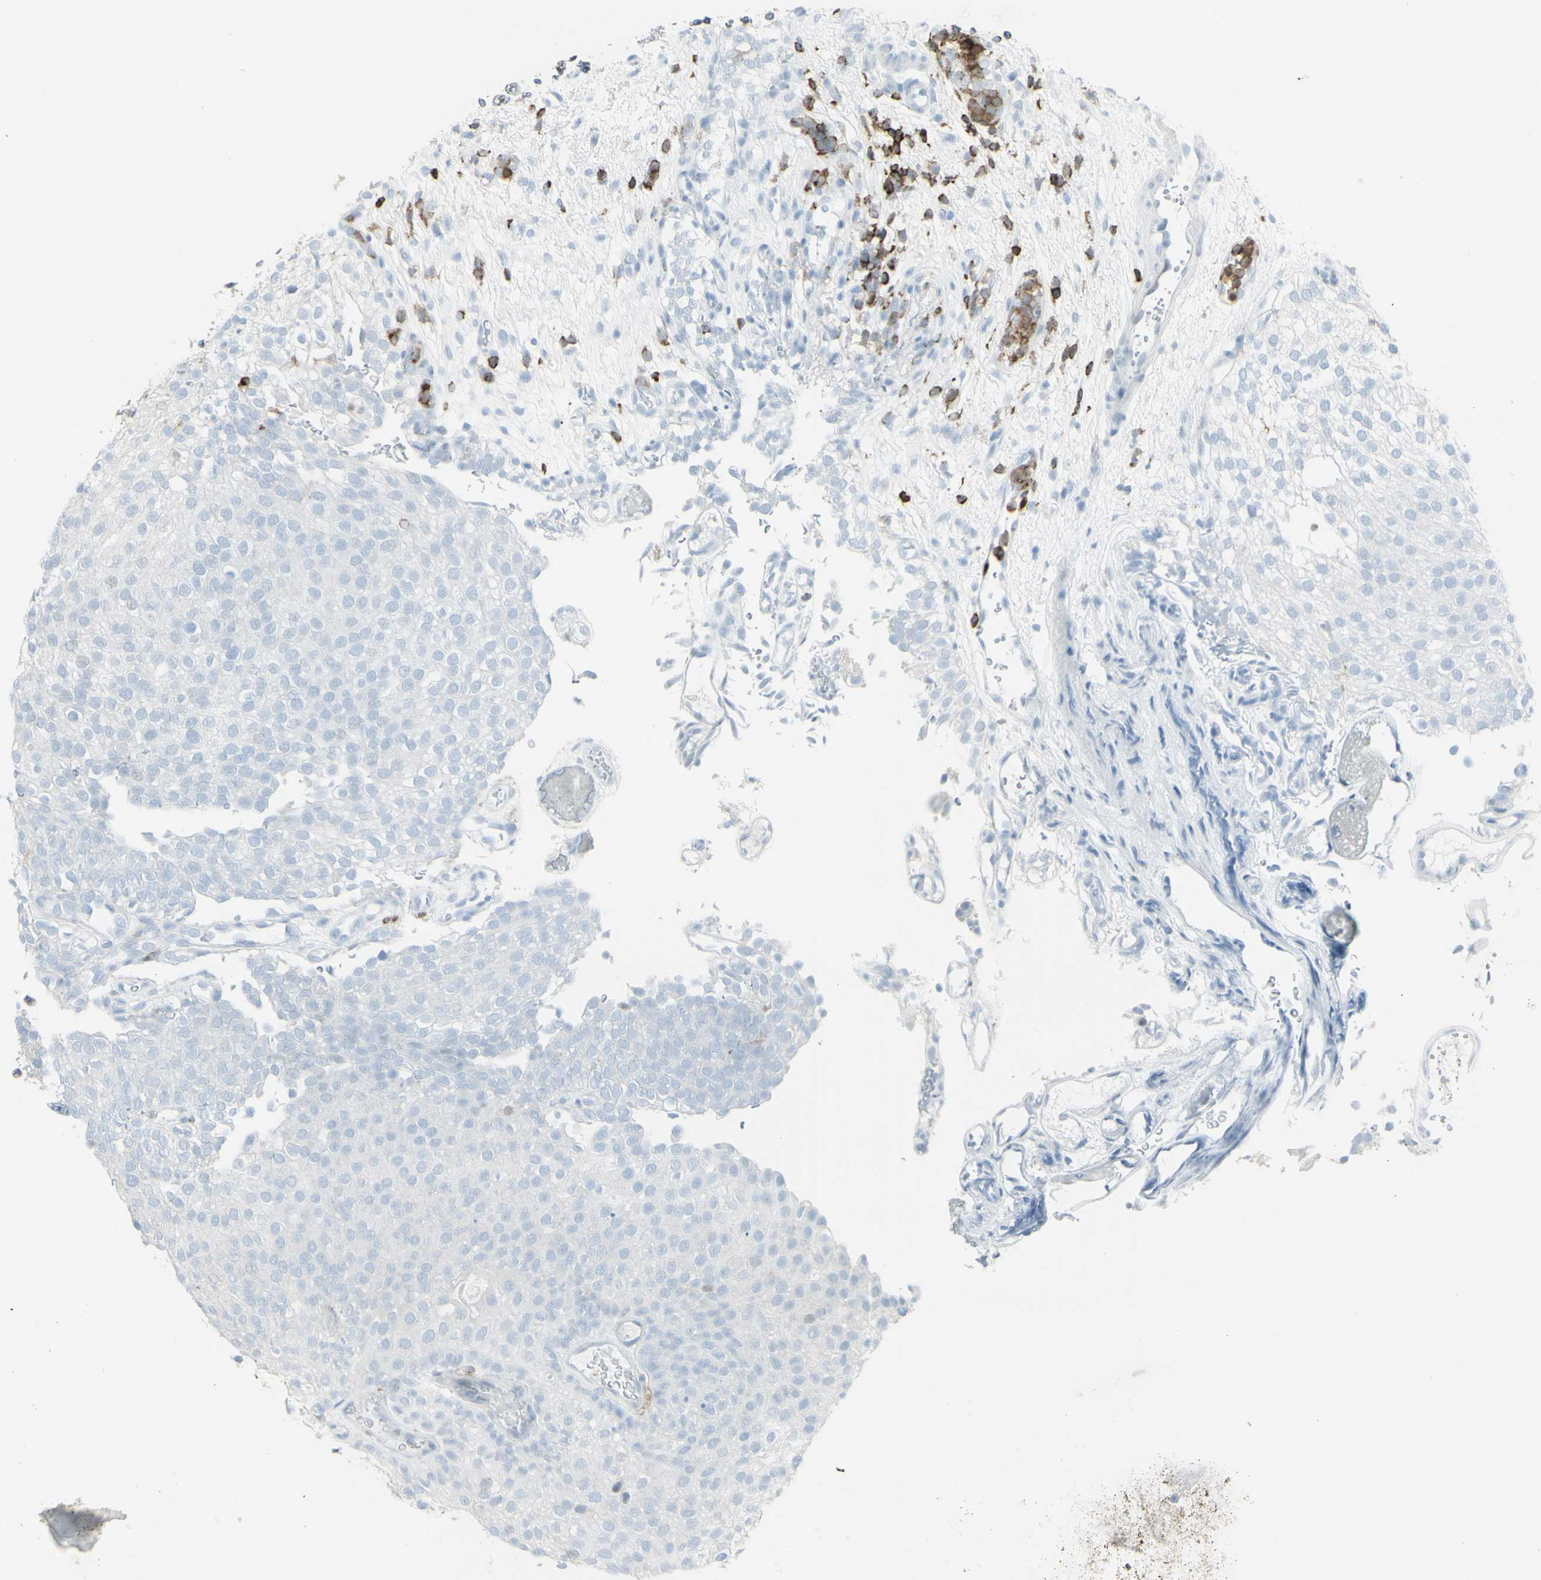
{"staining": {"intensity": "negative", "quantity": "none", "location": "none"}, "tissue": "urothelial cancer", "cell_type": "Tumor cells", "image_type": "cancer", "snomed": [{"axis": "morphology", "description": "Urothelial carcinoma, Low grade"}, {"axis": "topography", "description": "Urinary bladder"}], "caption": "This is an IHC histopathology image of human urothelial carcinoma (low-grade). There is no staining in tumor cells.", "gene": "NRG1", "patient": {"sex": "male", "age": 78}}